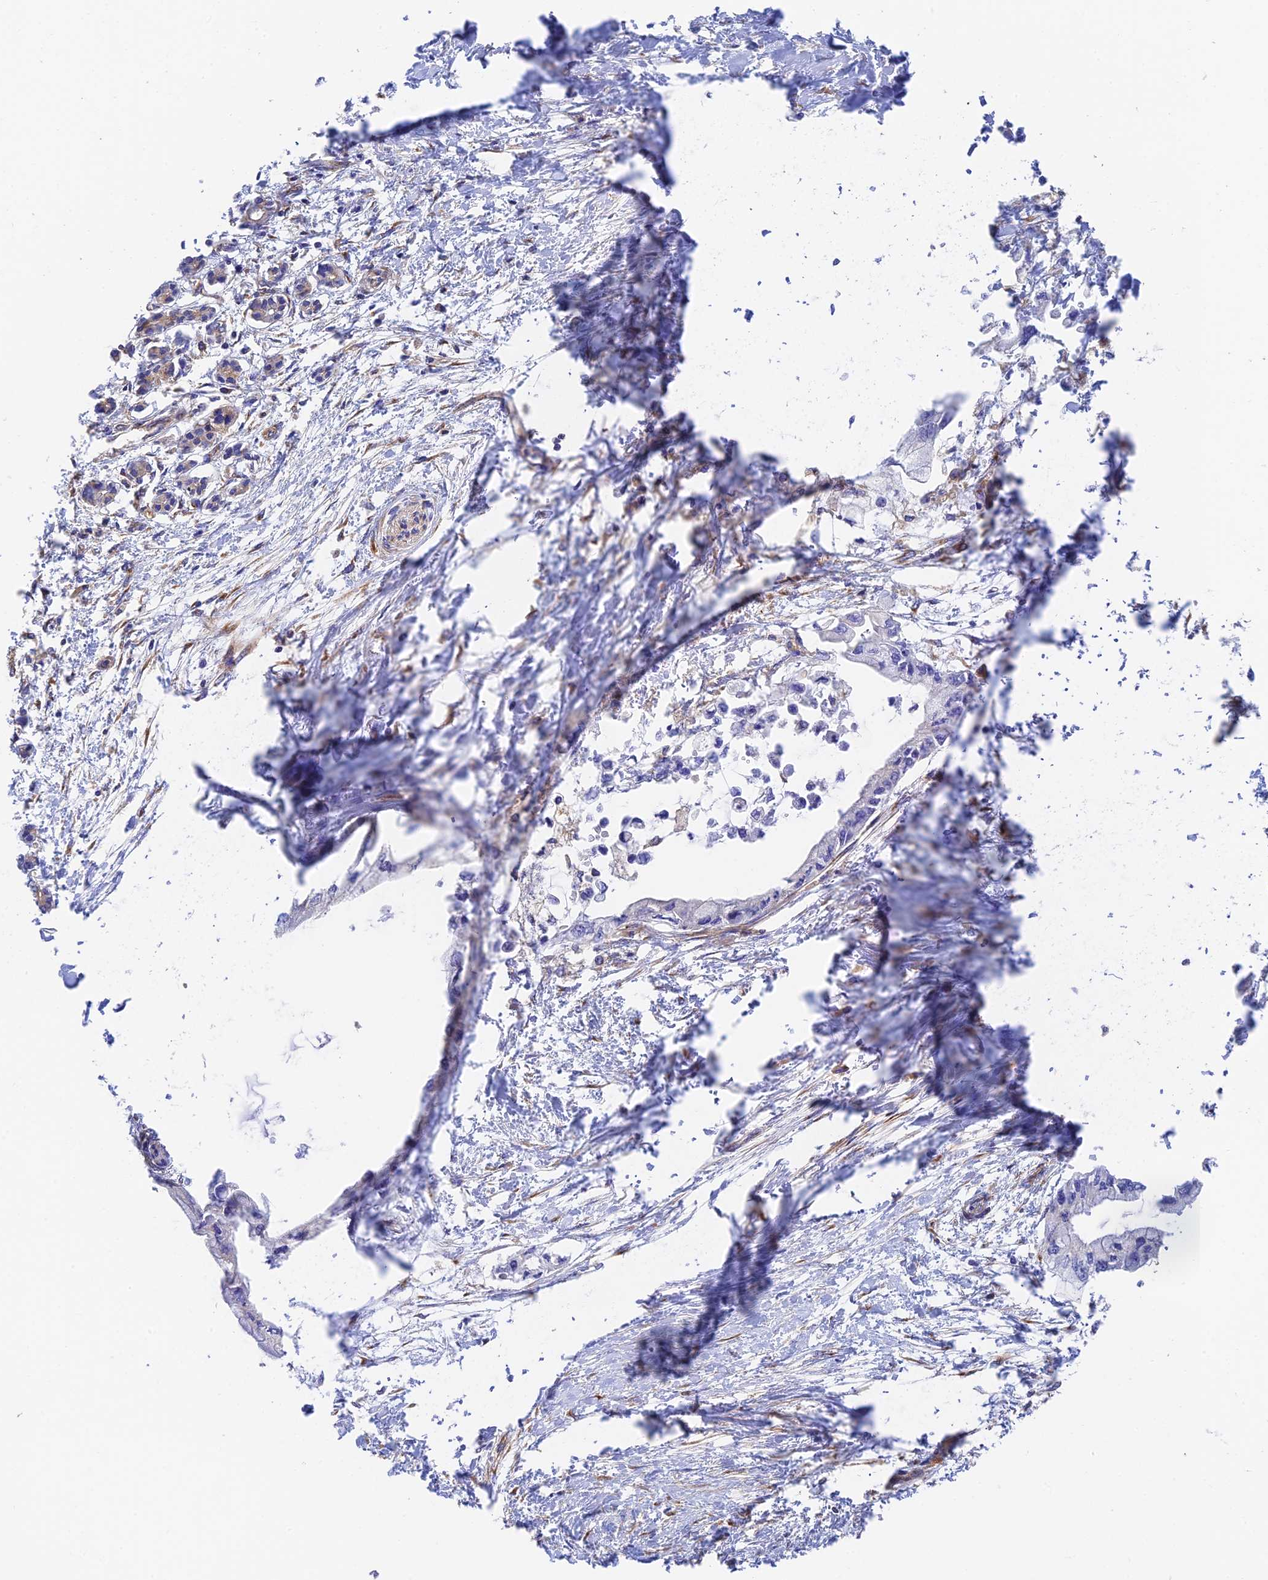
{"staining": {"intensity": "negative", "quantity": "none", "location": "none"}, "tissue": "pancreatic cancer", "cell_type": "Tumor cells", "image_type": "cancer", "snomed": [{"axis": "morphology", "description": "Adenocarcinoma, NOS"}, {"axis": "topography", "description": "Pancreas"}], "caption": "A histopathology image of human pancreatic adenocarcinoma is negative for staining in tumor cells.", "gene": "DCTN2", "patient": {"sex": "male", "age": 48}}